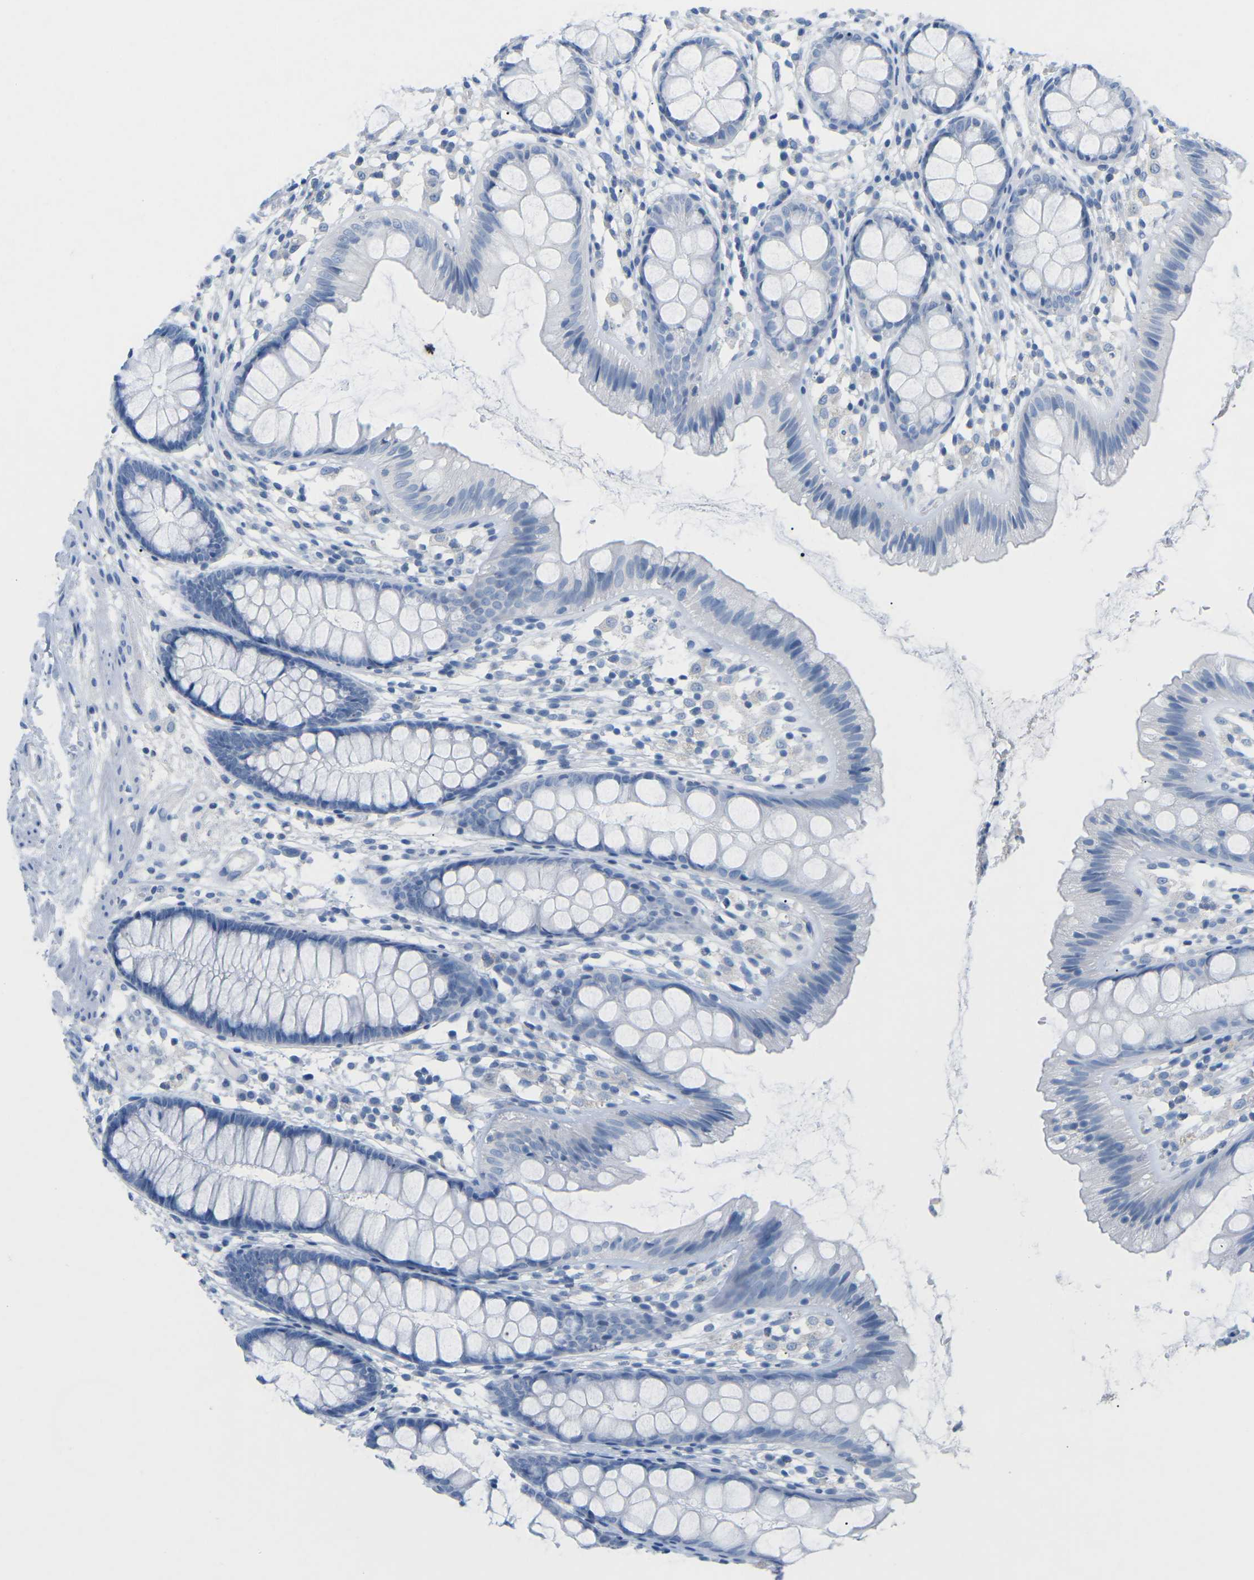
{"staining": {"intensity": "negative", "quantity": "none", "location": "none"}, "tissue": "colon", "cell_type": "Endothelial cells", "image_type": "normal", "snomed": [{"axis": "morphology", "description": "Normal tissue, NOS"}, {"axis": "topography", "description": "Colon"}], "caption": "IHC micrograph of unremarkable colon: colon stained with DAB reveals no significant protein staining in endothelial cells. The staining was performed using DAB (3,3'-diaminobenzidine) to visualize the protein expression in brown, while the nuclei were stained in blue with hematoxylin (Magnification: 20x).", "gene": "HBG2", "patient": {"sex": "female", "age": 56}}